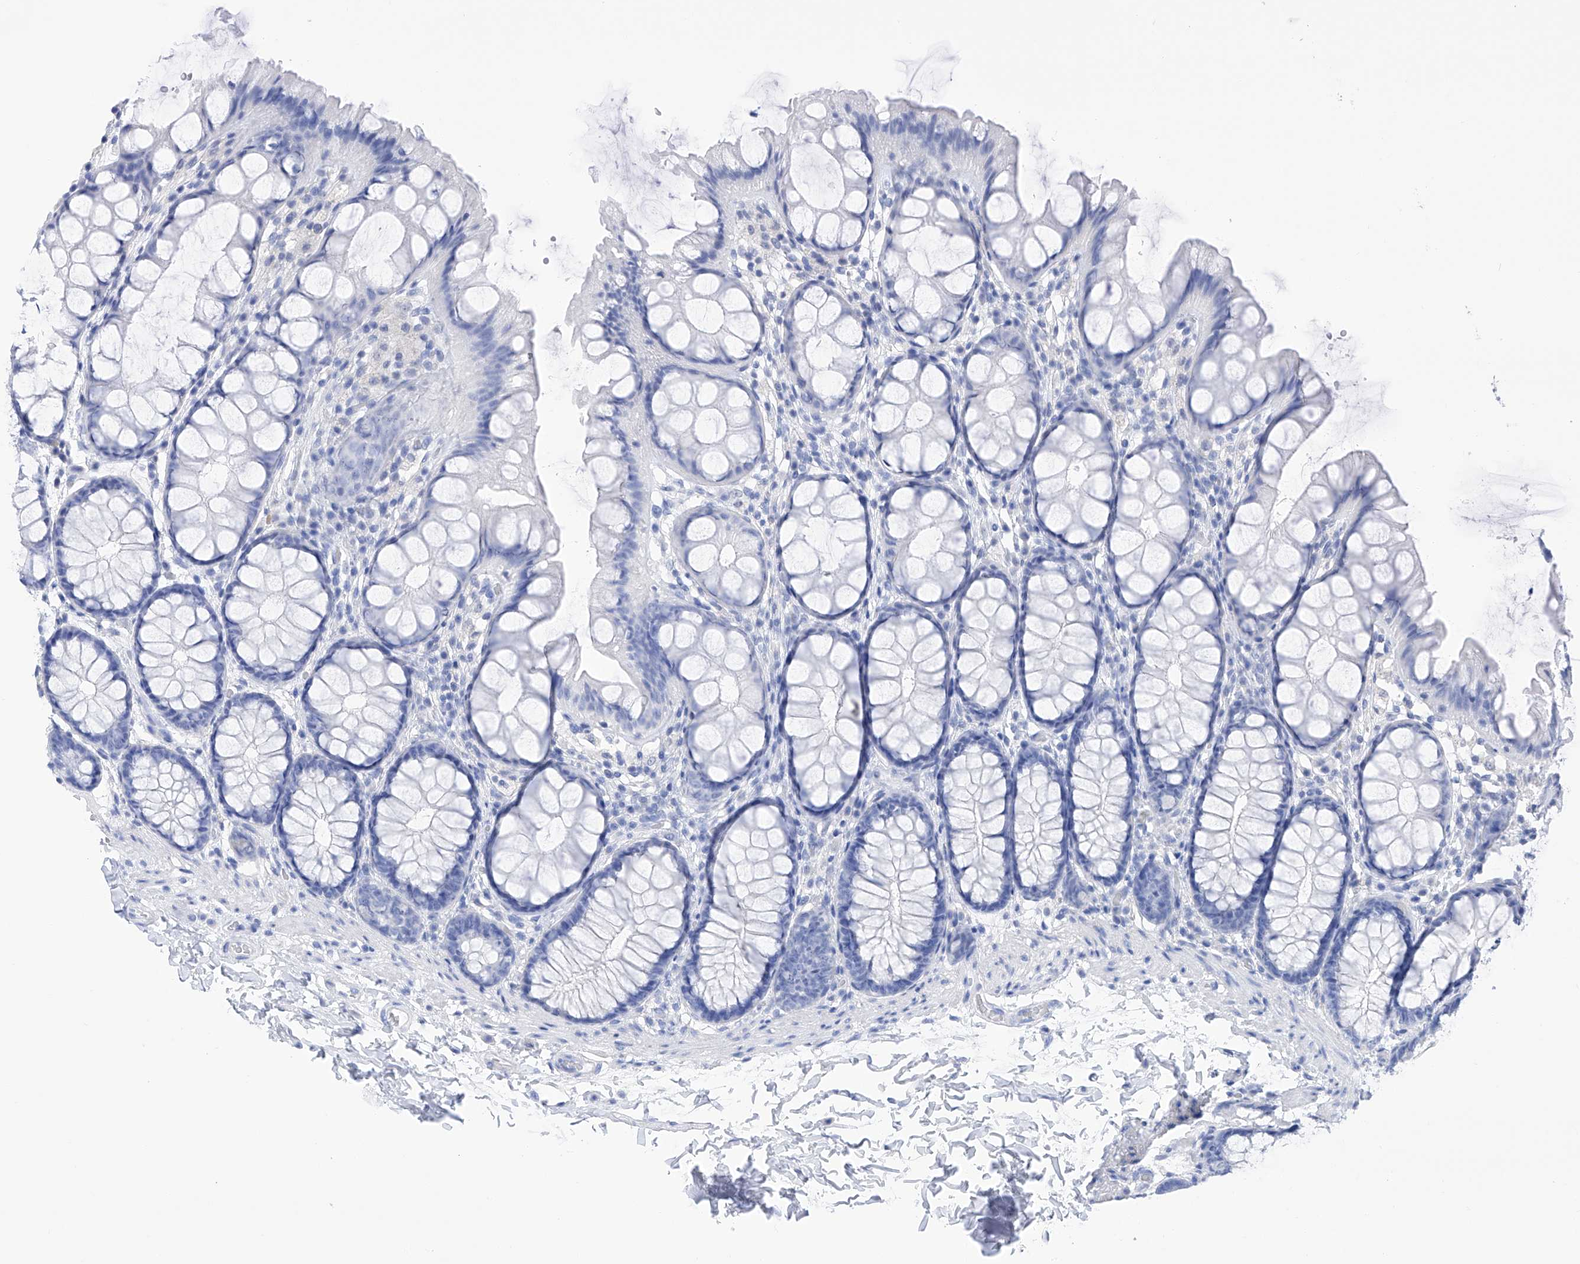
{"staining": {"intensity": "negative", "quantity": "none", "location": "none"}, "tissue": "colon", "cell_type": "Endothelial cells", "image_type": "normal", "snomed": [{"axis": "morphology", "description": "Normal tissue, NOS"}, {"axis": "topography", "description": "Colon"}], "caption": "A micrograph of colon stained for a protein exhibits no brown staining in endothelial cells.", "gene": "FLG", "patient": {"sex": "male", "age": 47}}